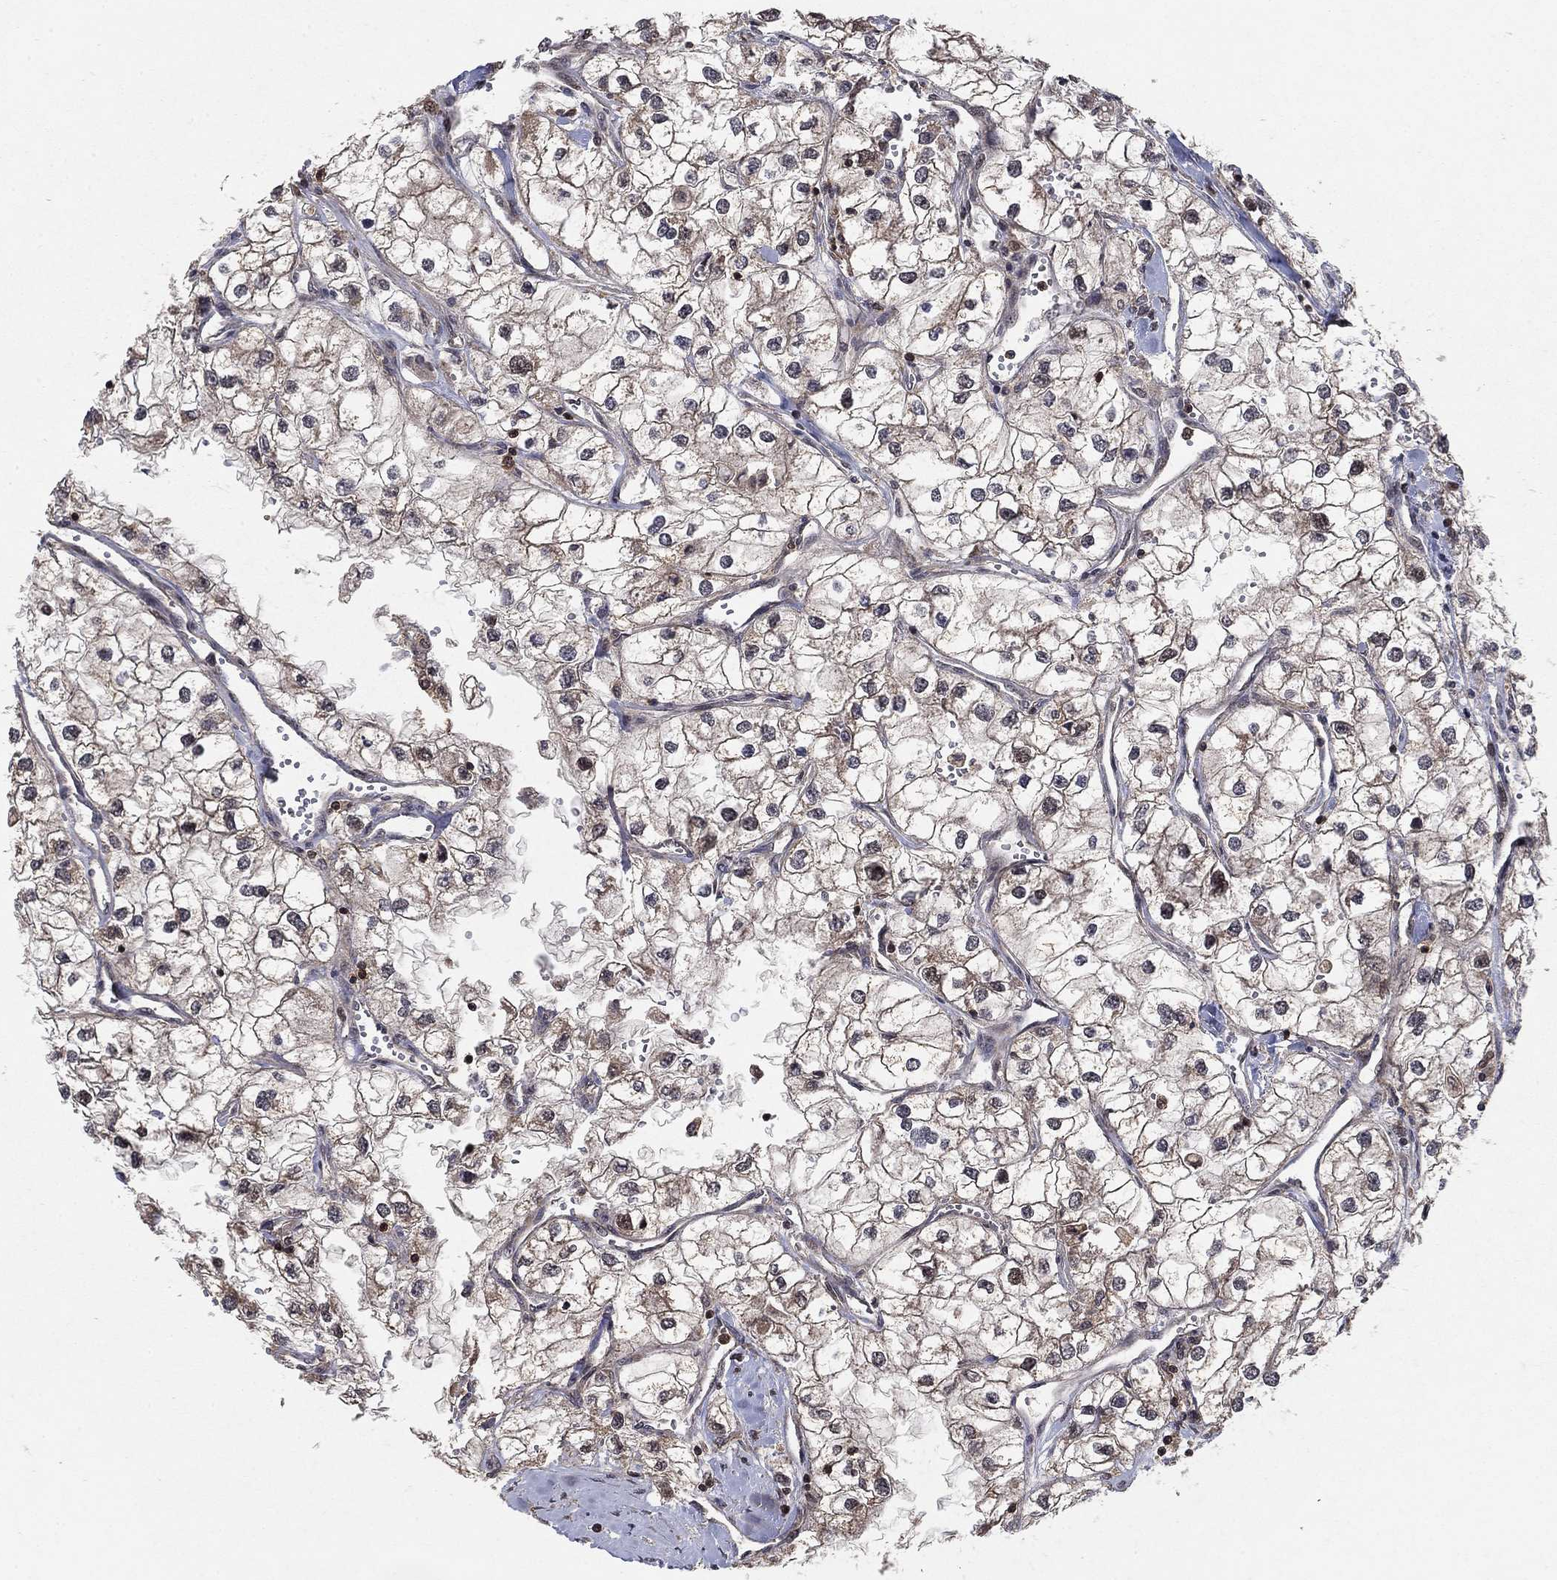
{"staining": {"intensity": "moderate", "quantity": "25%-75%", "location": "cytoplasmic/membranous,nuclear"}, "tissue": "renal cancer", "cell_type": "Tumor cells", "image_type": "cancer", "snomed": [{"axis": "morphology", "description": "Adenocarcinoma, NOS"}, {"axis": "topography", "description": "Kidney"}], "caption": "This micrograph exhibits immunohistochemistry staining of human renal adenocarcinoma, with medium moderate cytoplasmic/membranous and nuclear positivity in about 25%-75% of tumor cells.", "gene": "CCDC66", "patient": {"sex": "male", "age": 59}}